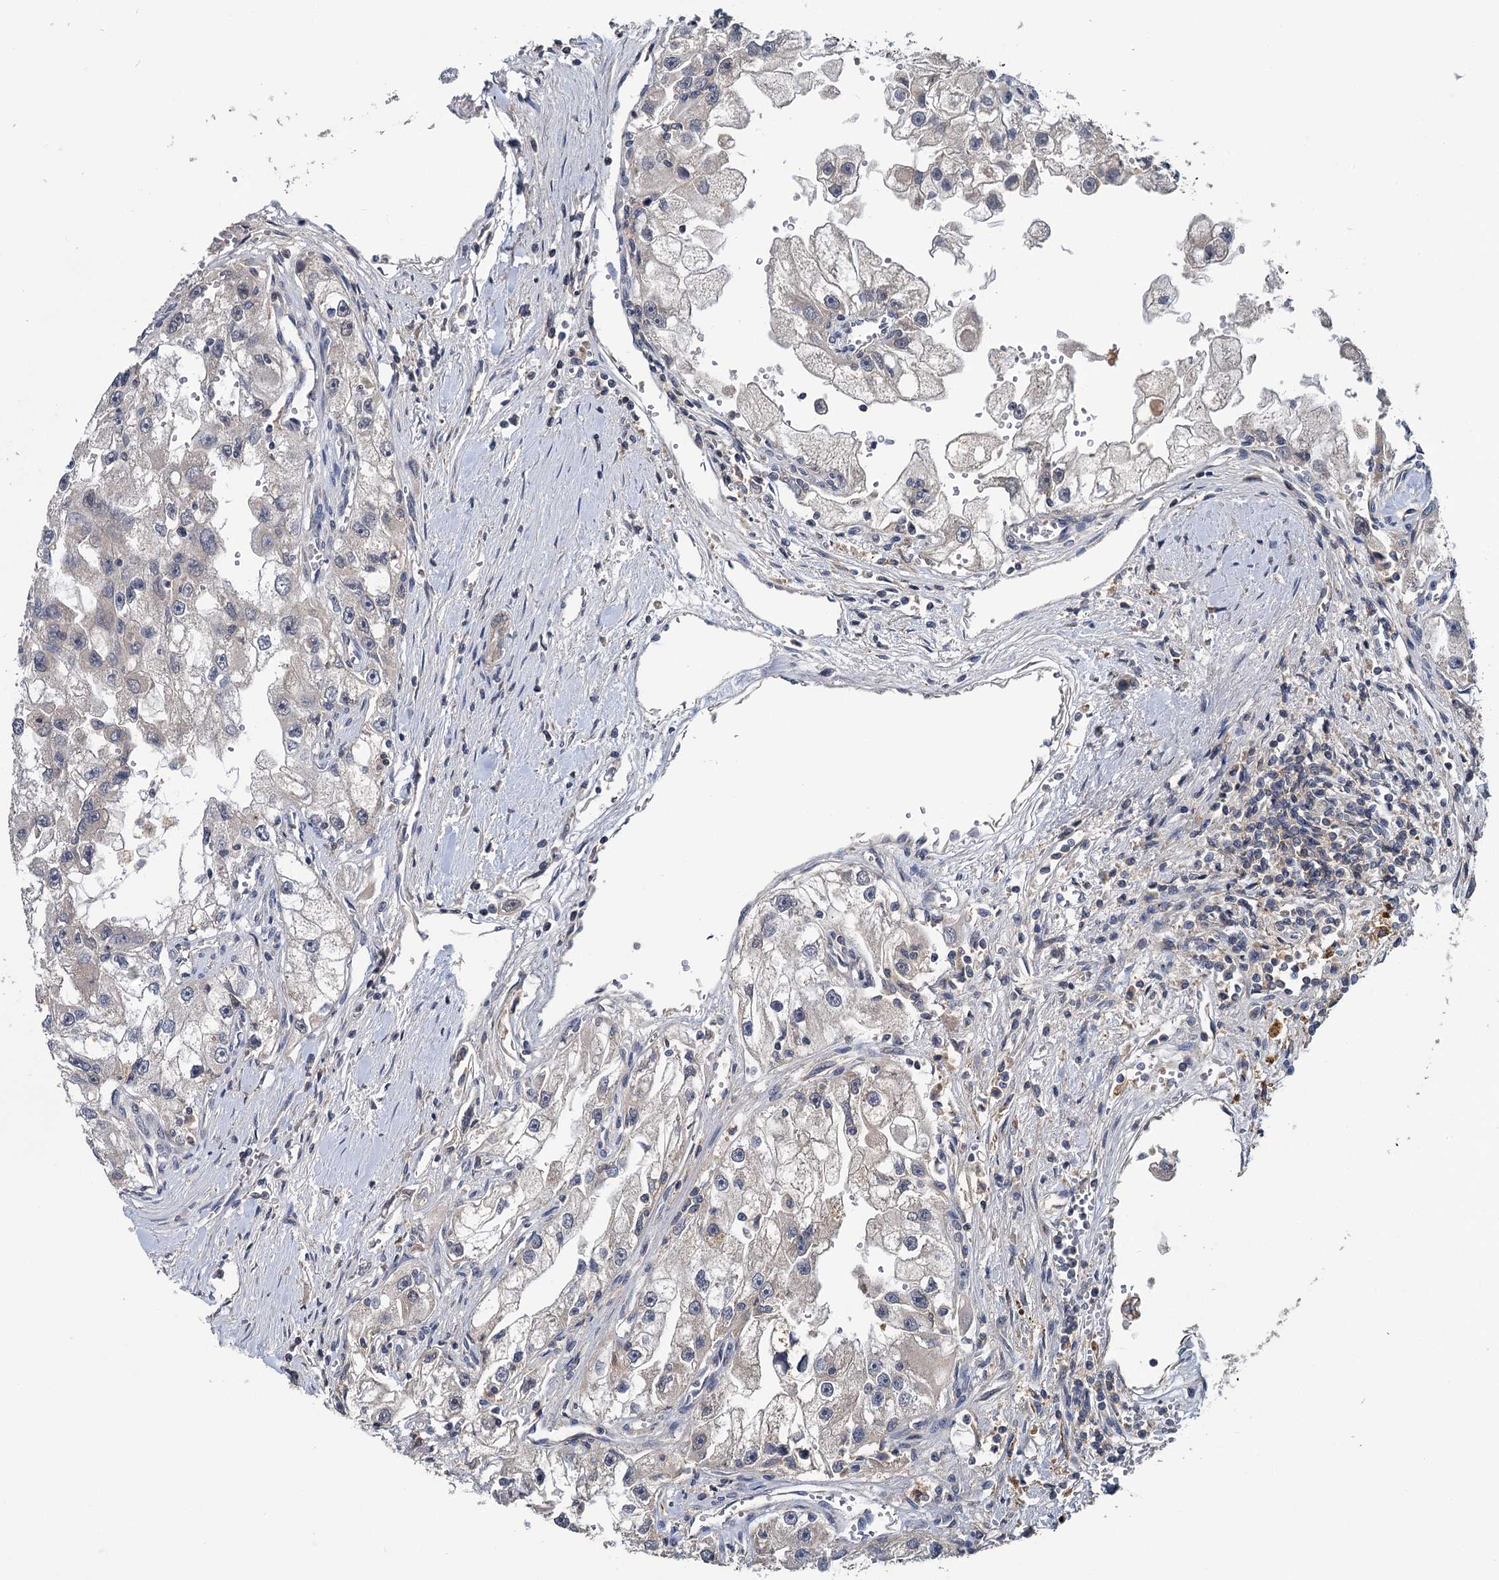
{"staining": {"intensity": "negative", "quantity": "none", "location": "none"}, "tissue": "renal cancer", "cell_type": "Tumor cells", "image_type": "cancer", "snomed": [{"axis": "morphology", "description": "Adenocarcinoma, NOS"}, {"axis": "topography", "description": "Kidney"}], "caption": "Adenocarcinoma (renal) stained for a protein using IHC shows no staining tumor cells.", "gene": "TMEM39A", "patient": {"sex": "male", "age": 63}}